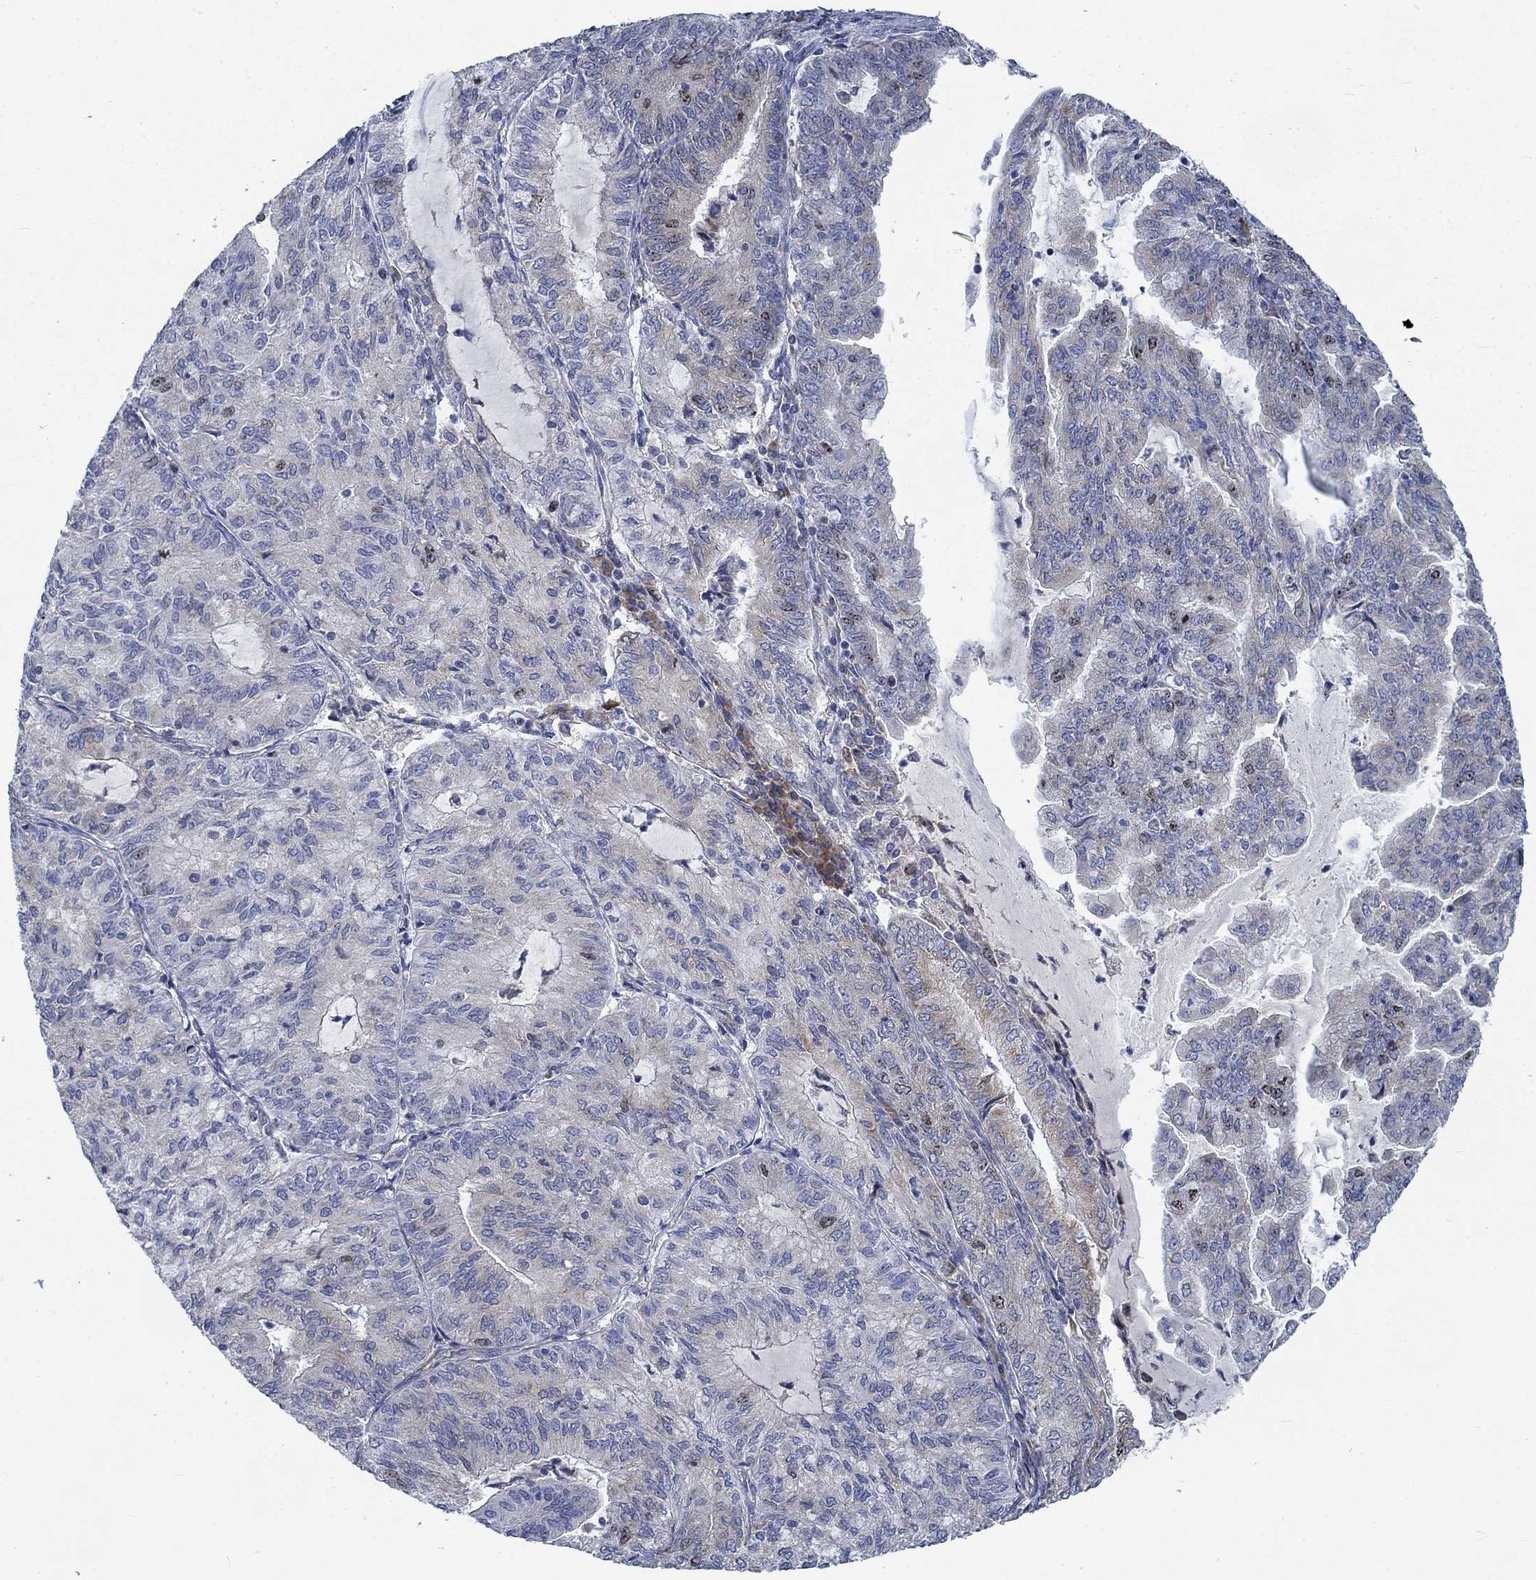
{"staining": {"intensity": "weak", "quantity": "<25%", "location": "cytoplasmic/membranous"}, "tissue": "endometrial cancer", "cell_type": "Tumor cells", "image_type": "cancer", "snomed": [{"axis": "morphology", "description": "Adenocarcinoma, NOS"}, {"axis": "topography", "description": "Endometrium"}], "caption": "Immunohistochemical staining of endometrial adenocarcinoma exhibits no significant expression in tumor cells.", "gene": "MMP24", "patient": {"sex": "female", "age": 82}}